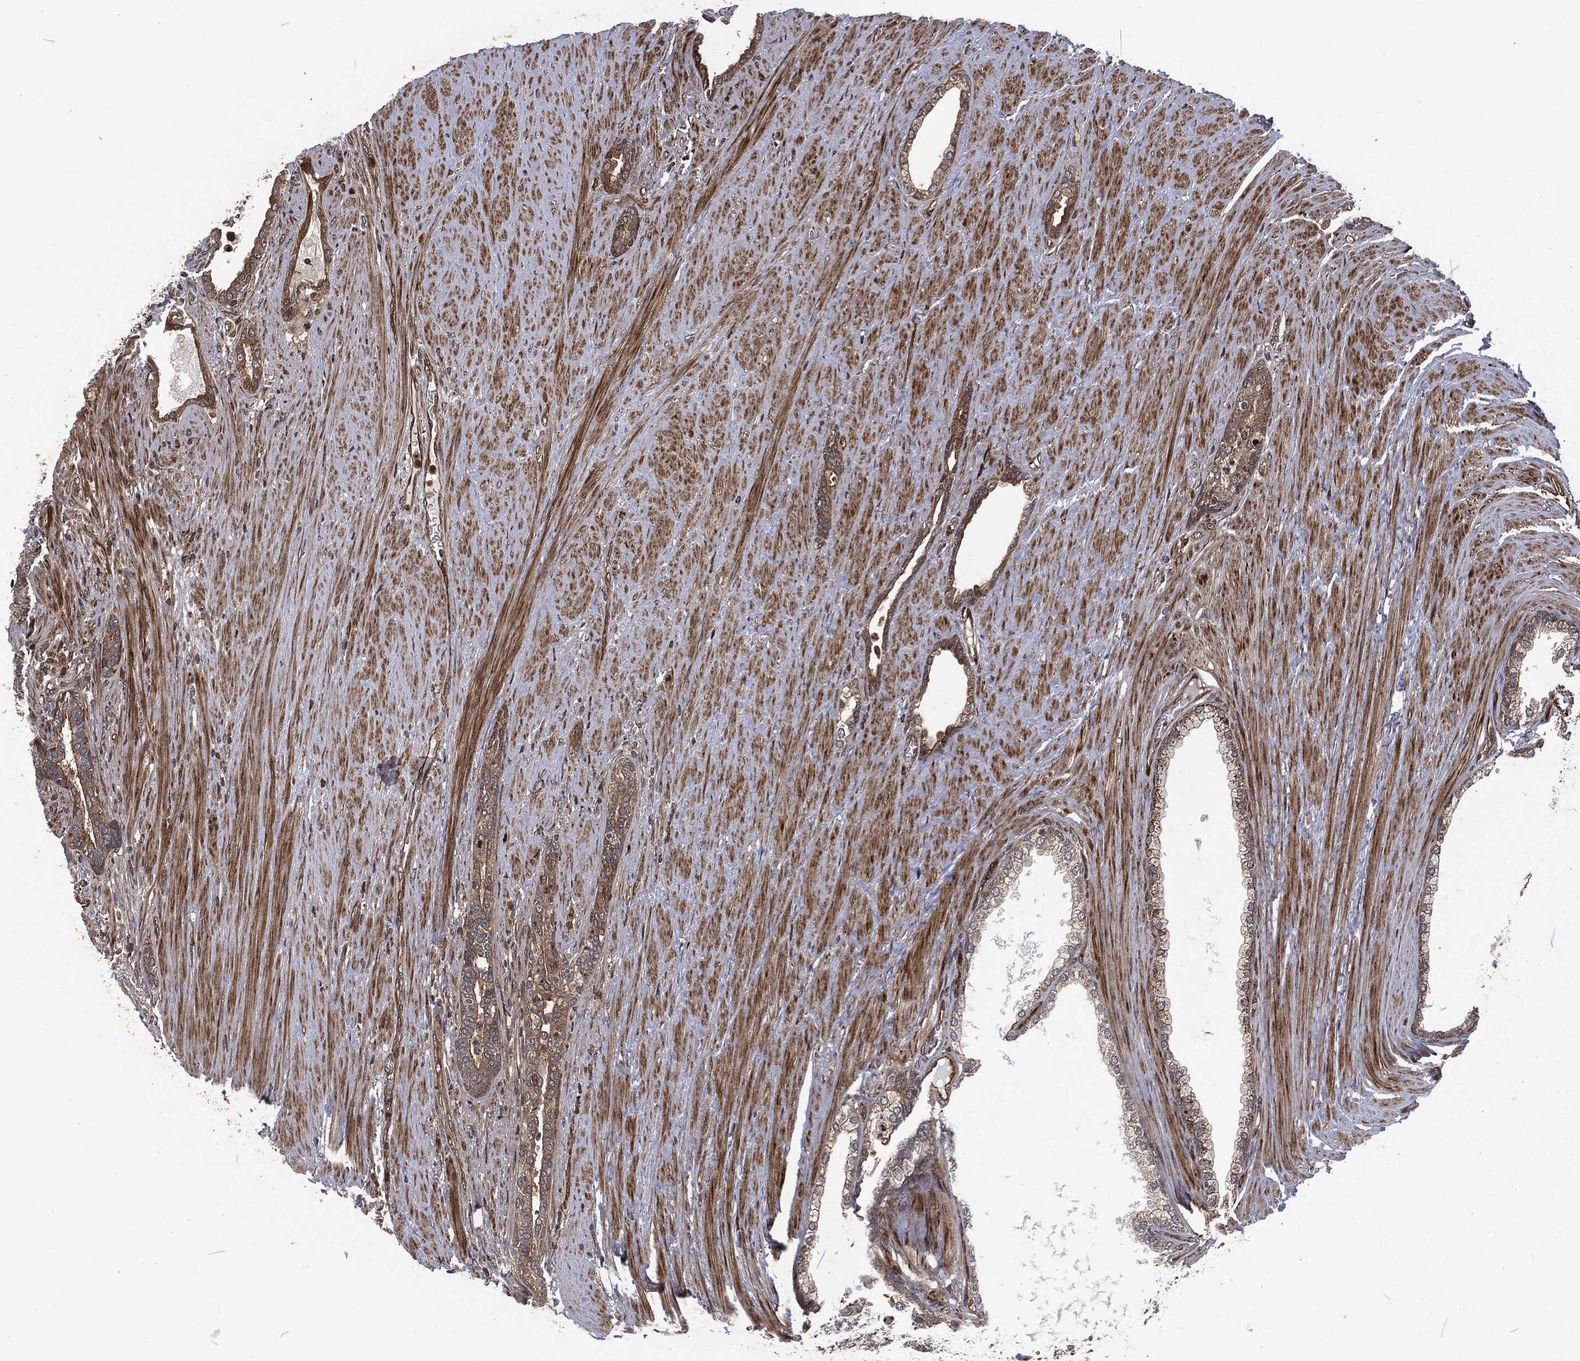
{"staining": {"intensity": "weak", "quantity": ">75%", "location": "cytoplasmic/membranous"}, "tissue": "prostate cancer", "cell_type": "Tumor cells", "image_type": "cancer", "snomed": [{"axis": "morphology", "description": "Adenocarcinoma, Low grade"}, {"axis": "topography", "description": "Prostate"}], "caption": "IHC histopathology image of human prostate cancer (low-grade adenocarcinoma) stained for a protein (brown), which displays low levels of weak cytoplasmic/membranous staining in approximately >75% of tumor cells.", "gene": "CMPK2", "patient": {"sex": "male", "age": 68}}